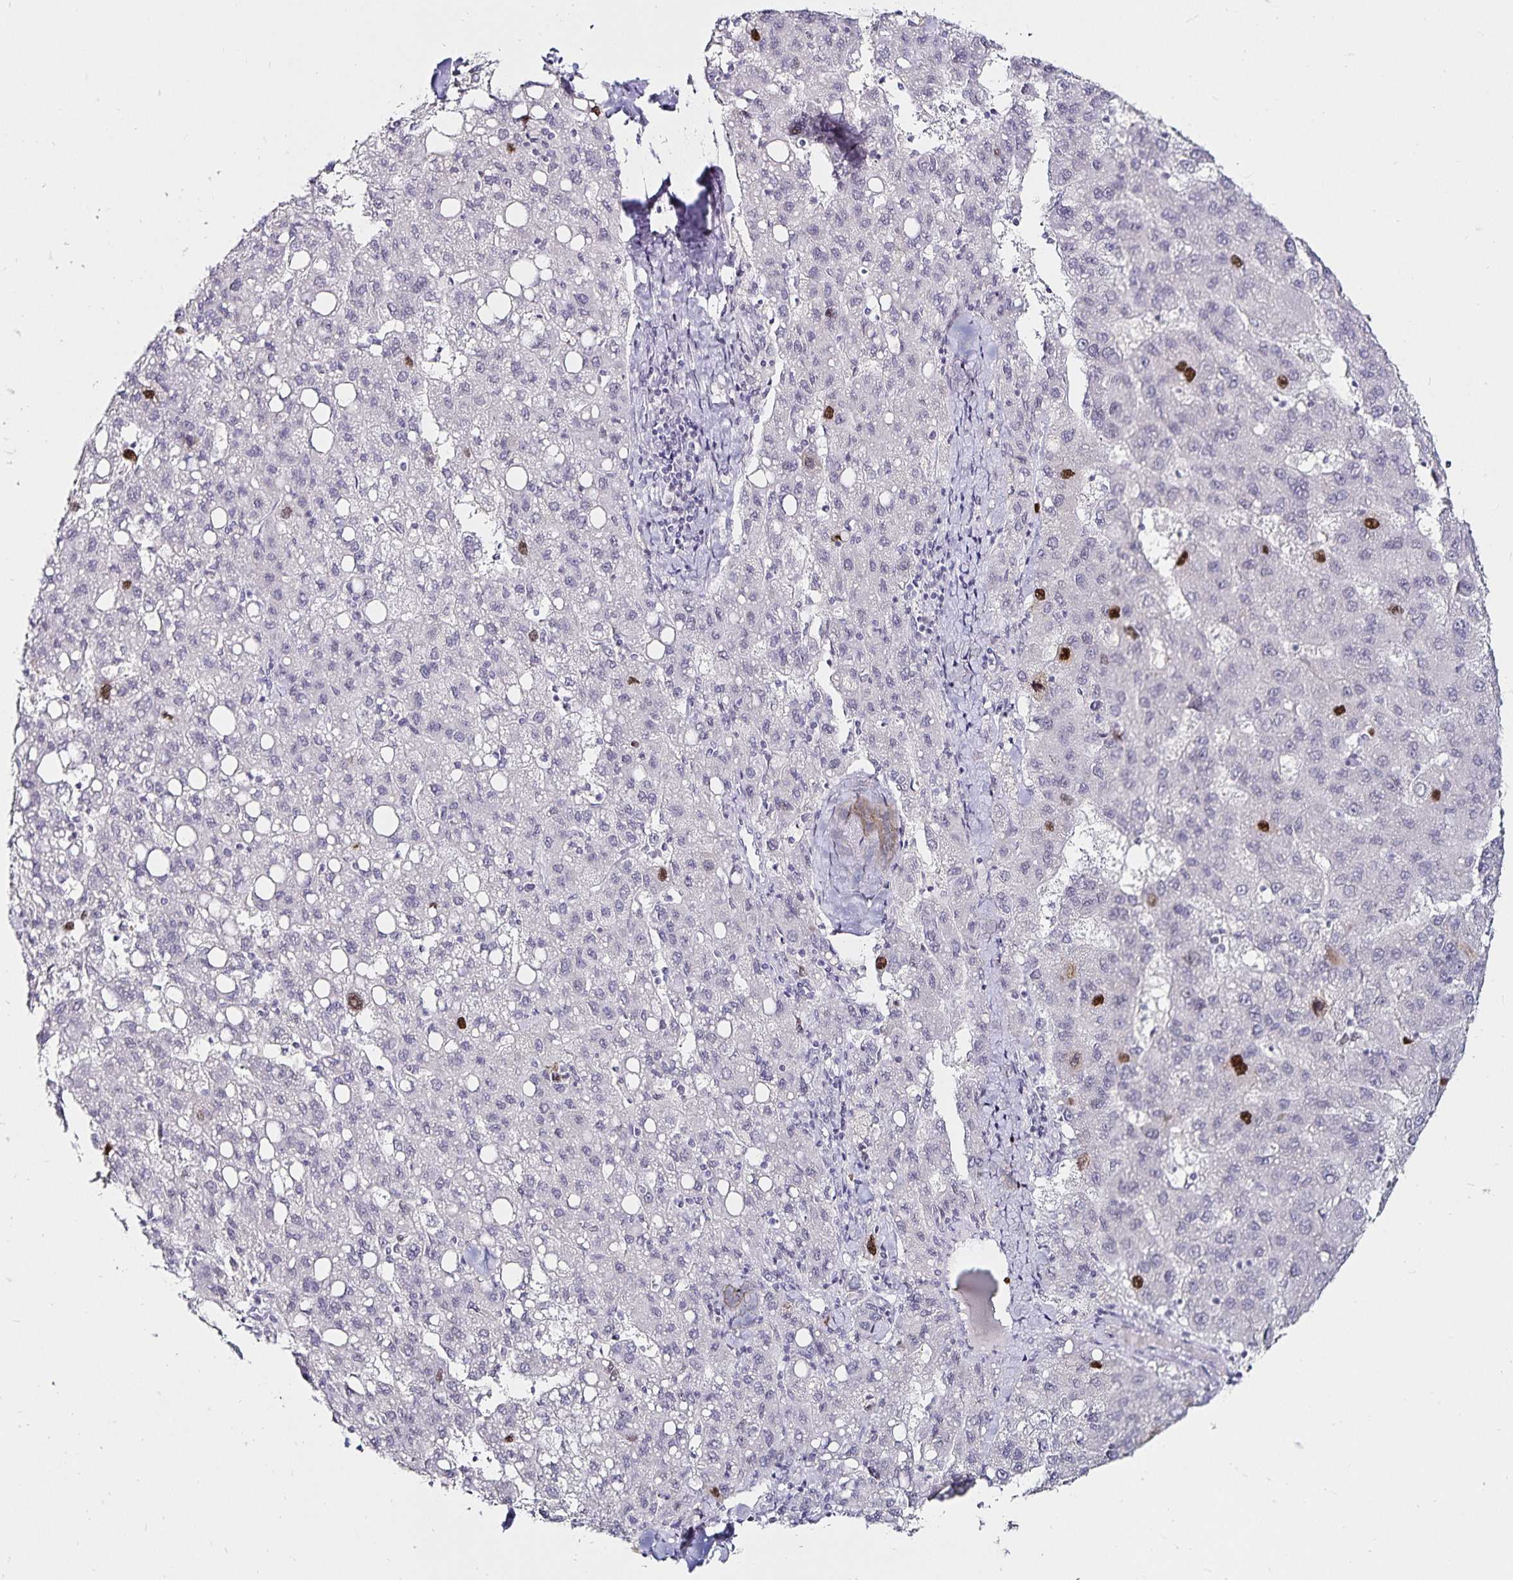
{"staining": {"intensity": "strong", "quantity": "<25%", "location": "nuclear"}, "tissue": "liver cancer", "cell_type": "Tumor cells", "image_type": "cancer", "snomed": [{"axis": "morphology", "description": "Carcinoma, Hepatocellular, NOS"}, {"axis": "topography", "description": "Liver"}], "caption": "Brown immunohistochemical staining in human liver cancer exhibits strong nuclear expression in about <25% of tumor cells. The protein of interest is shown in brown color, while the nuclei are stained blue.", "gene": "ANLN", "patient": {"sex": "female", "age": 82}}